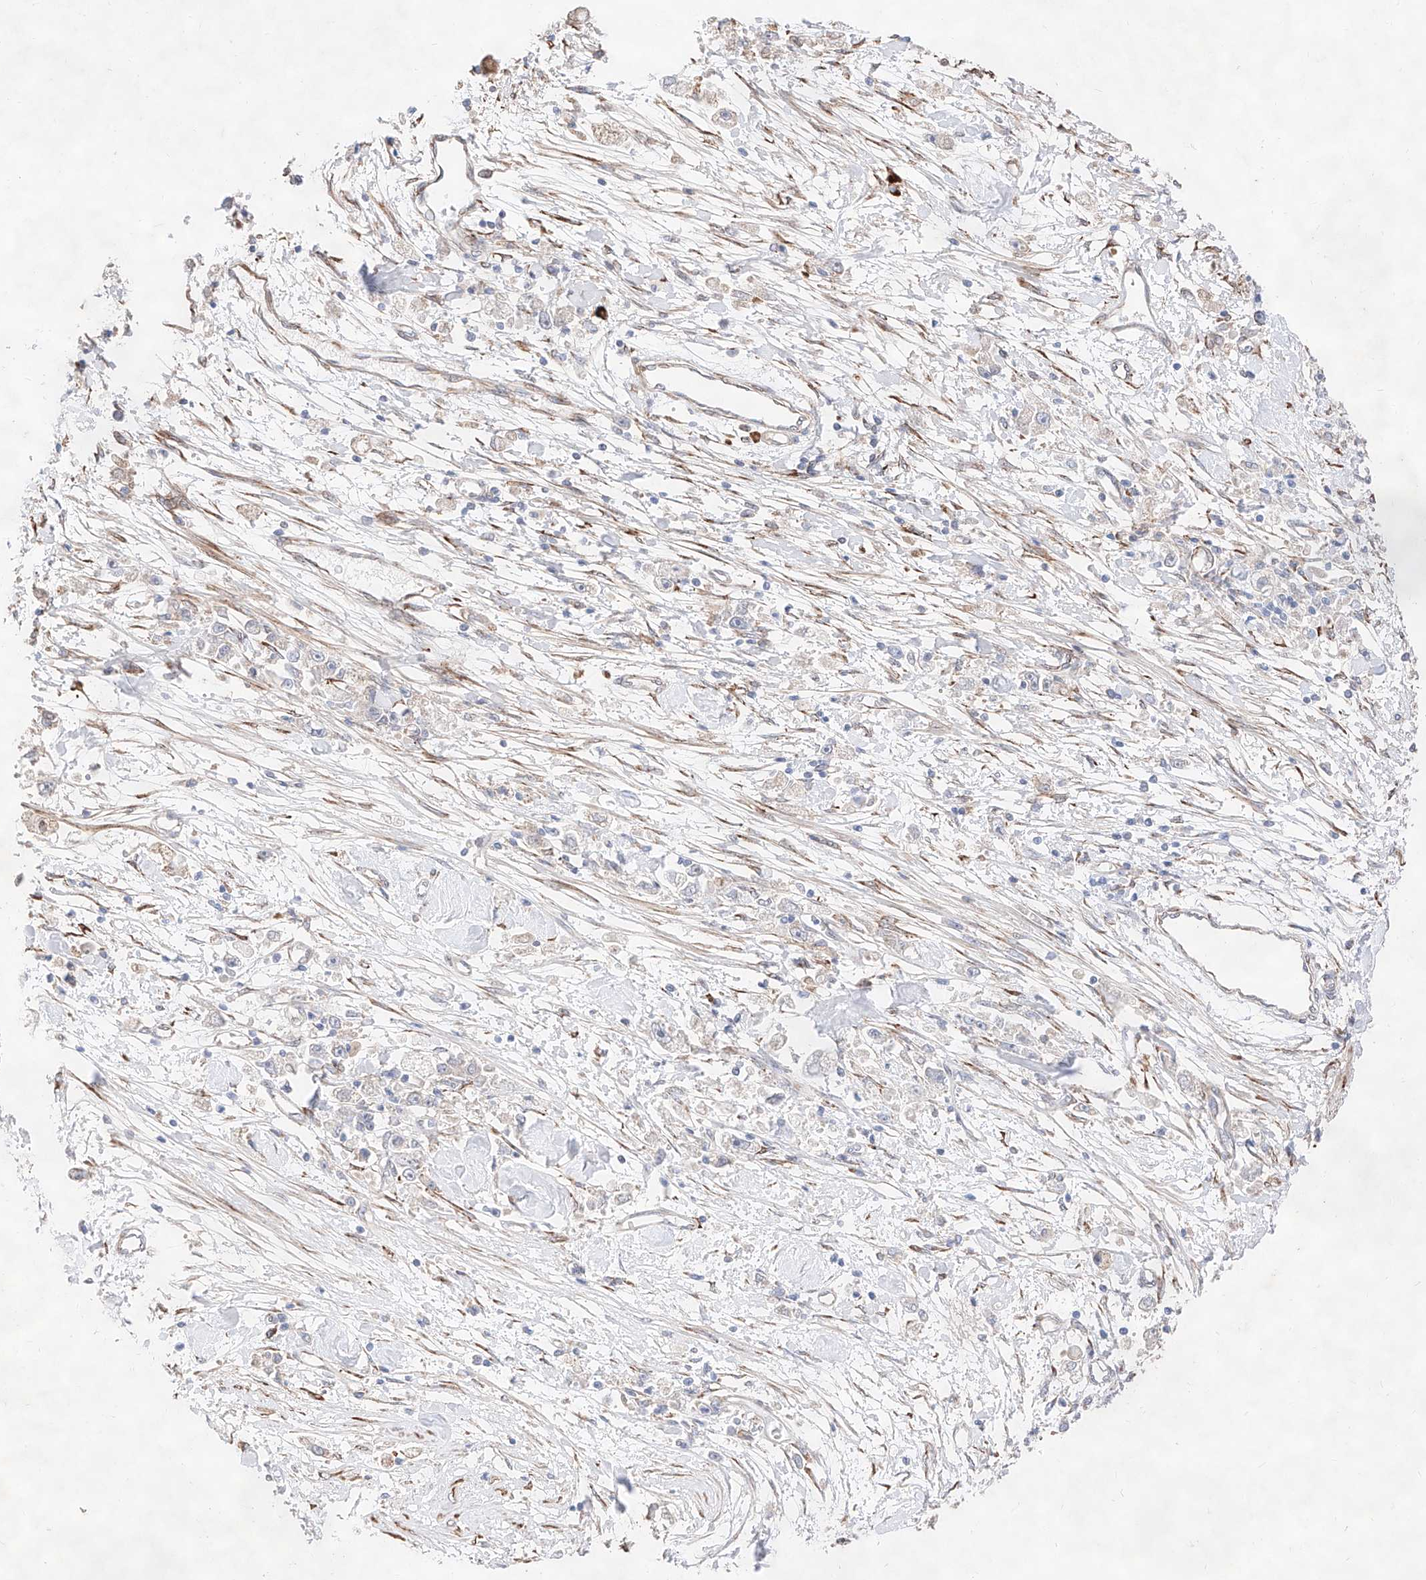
{"staining": {"intensity": "negative", "quantity": "none", "location": "none"}, "tissue": "stomach cancer", "cell_type": "Tumor cells", "image_type": "cancer", "snomed": [{"axis": "morphology", "description": "Adenocarcinoma, NOS"}, {"axis": "topography", "description": "Stomach"}], "caption": "Tumor cells show no significant protein staining in stomach adenocarcinoma.", "gene": "ATP9B", "patient": {"sex": "female", "age": 59}}